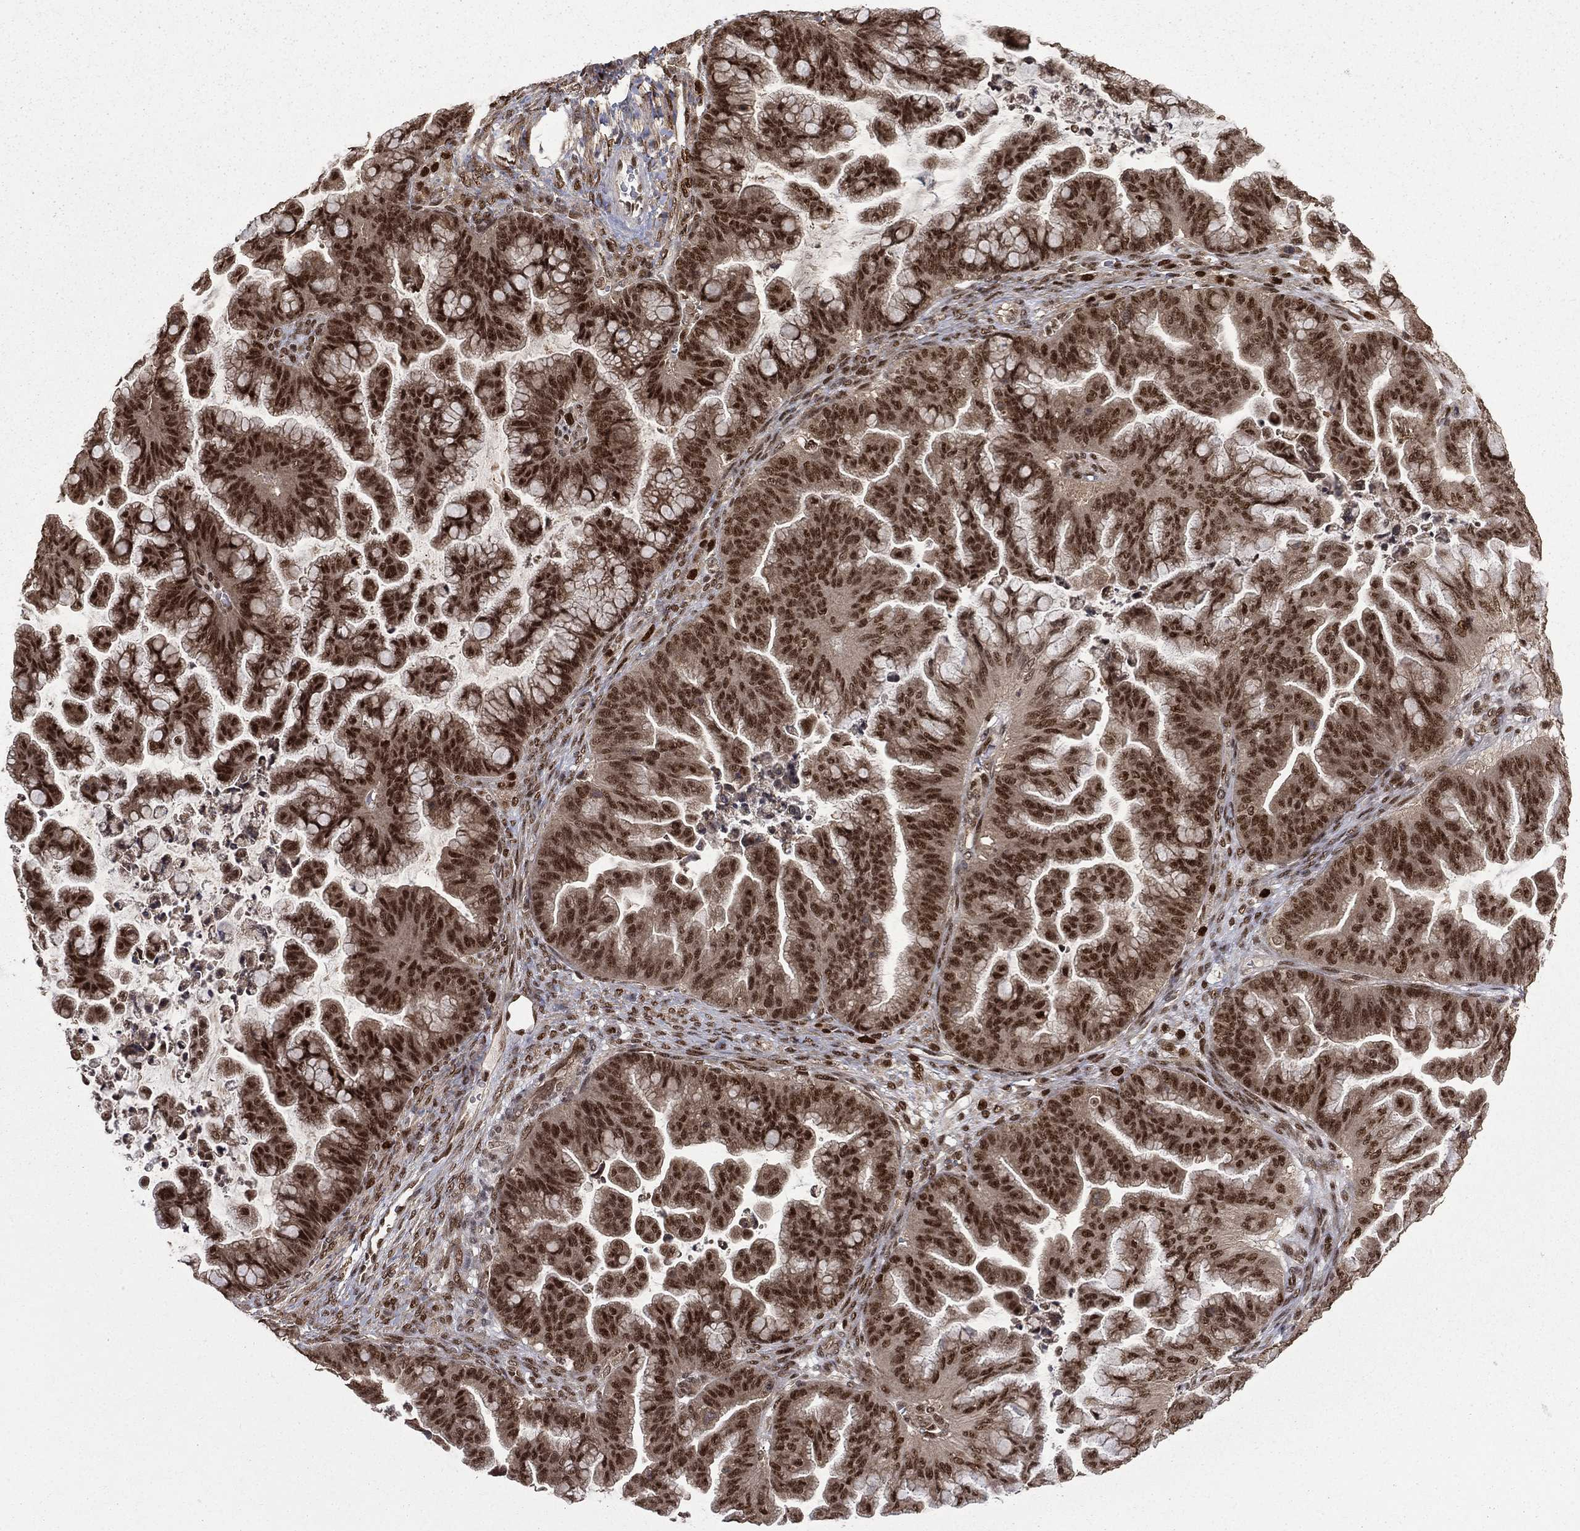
{"staining": {"intensity": "strong", "quantity": "25%-75%", "location": "nuclear"}, "tissue": "ovarian cancer", "cell_type": "Tumor cells", "image_type": "cancer", "snomed": [{"axis": "morphology", "description": "Cystadenocarcinoma, mucinous, NOS"}, {"axis": "topography", "description": "Ovary"}], "caption": "Mucinous cystadenocarcinoma (ovarian) was stained to show a protein in brown. There is high levels of strong nuclear staining in about 25%-75% of tumor cells. Using DAB (3,3'-diaminobenzidine) (brown) and hematoxylin (blue) stains, captured at high magnification using brightfield microscopy.", "gene": "JMJD6", "patient": {"sex": "female", "age": 67}}